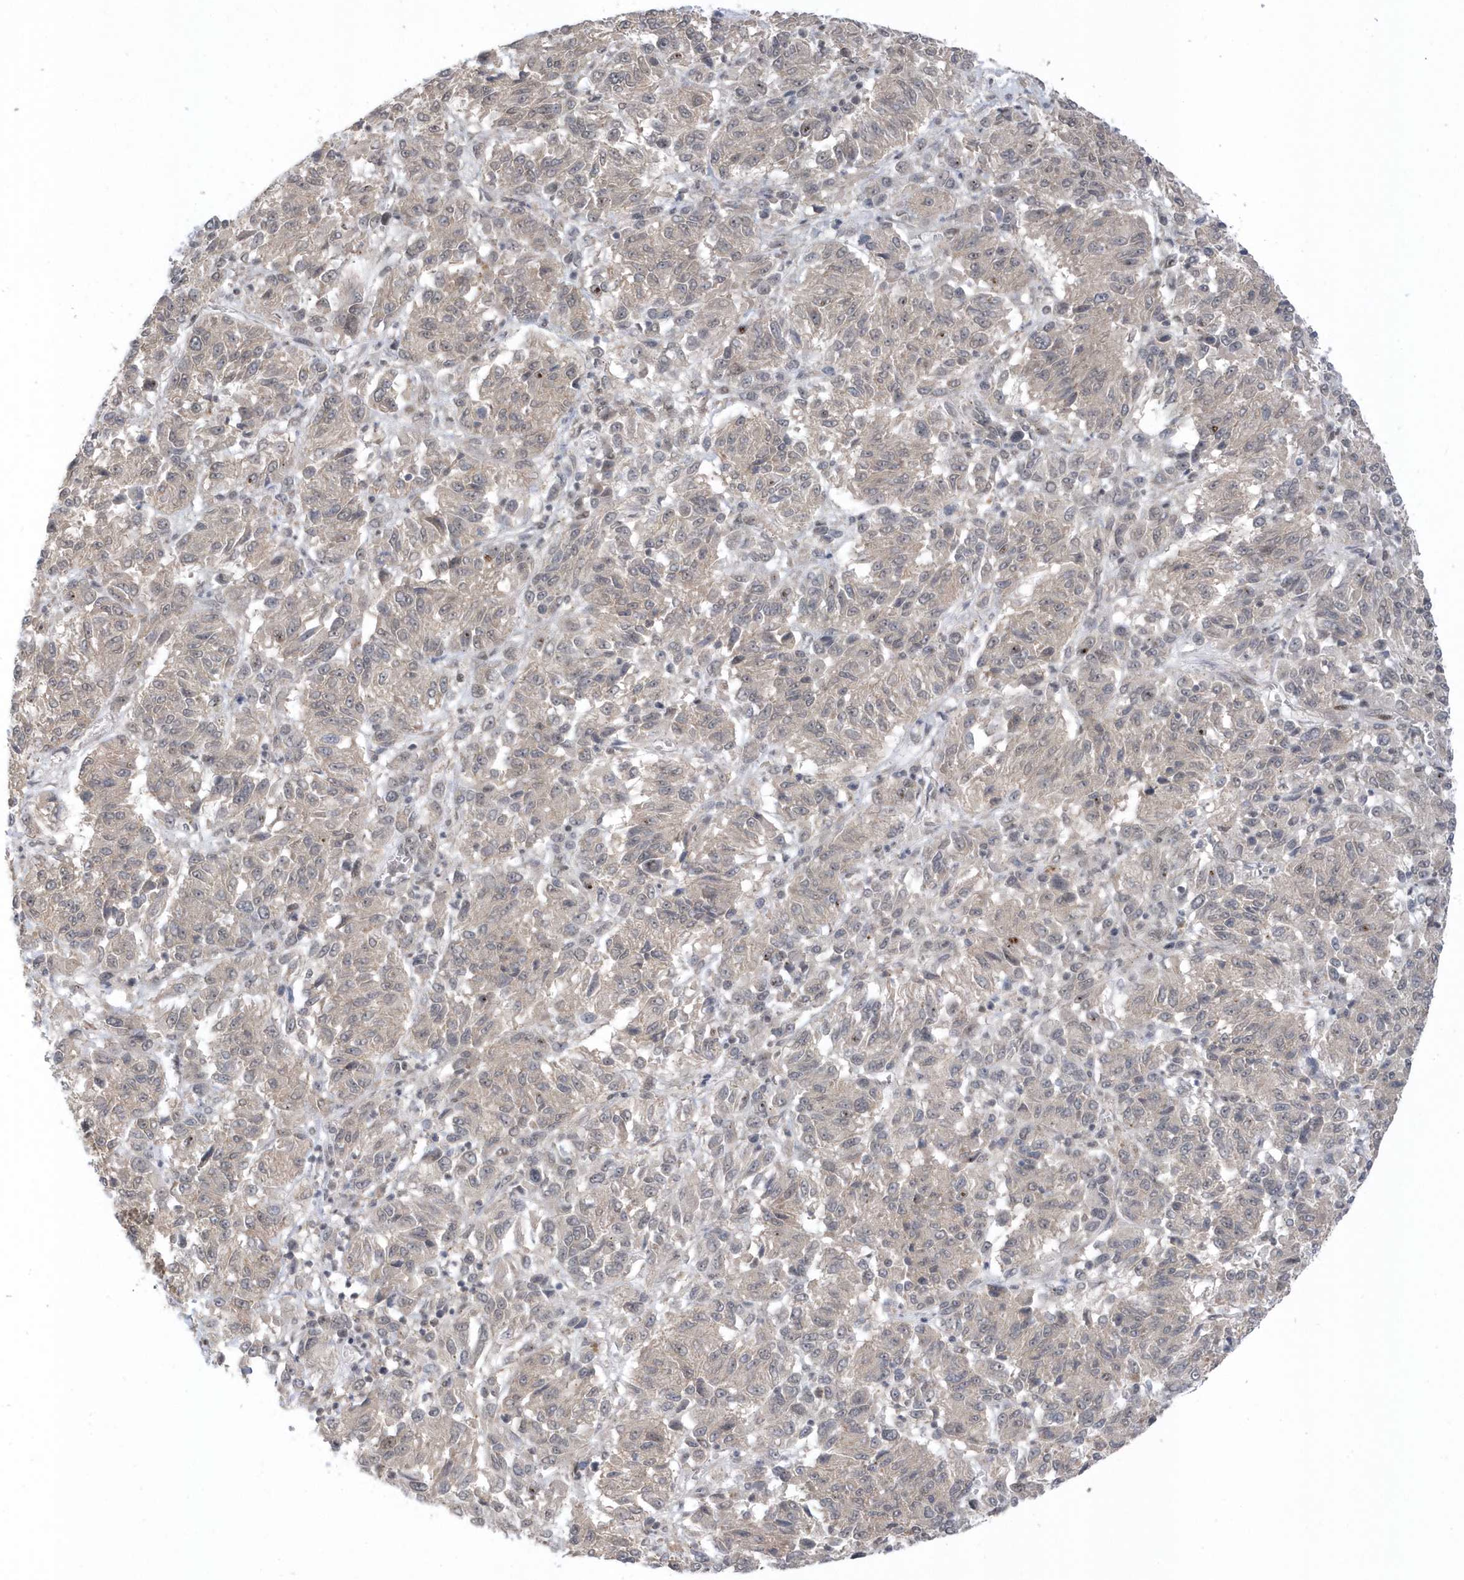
{"staining": {"intensity": "negative", "quantity": "none", "location": "none"}, "tissue": "melanoma", "cell_type": "Tumor cells", "image_type": "cancer", "snomed": [{"axis": "morphology", "description": "Malignant melanoma, Metastatic site"}, {"axis": "topography", "description": "Lung"}], "caption": "The image displays no significant staining in tumor cells of melanoma. The staining was performed using DAB to visualize the protein expression in brown, while the nuclei were stained in blue with hematoxylin (Magnification: 20x).", "gene": "USP53", "patient": {"sex": "male", "age": 64}}